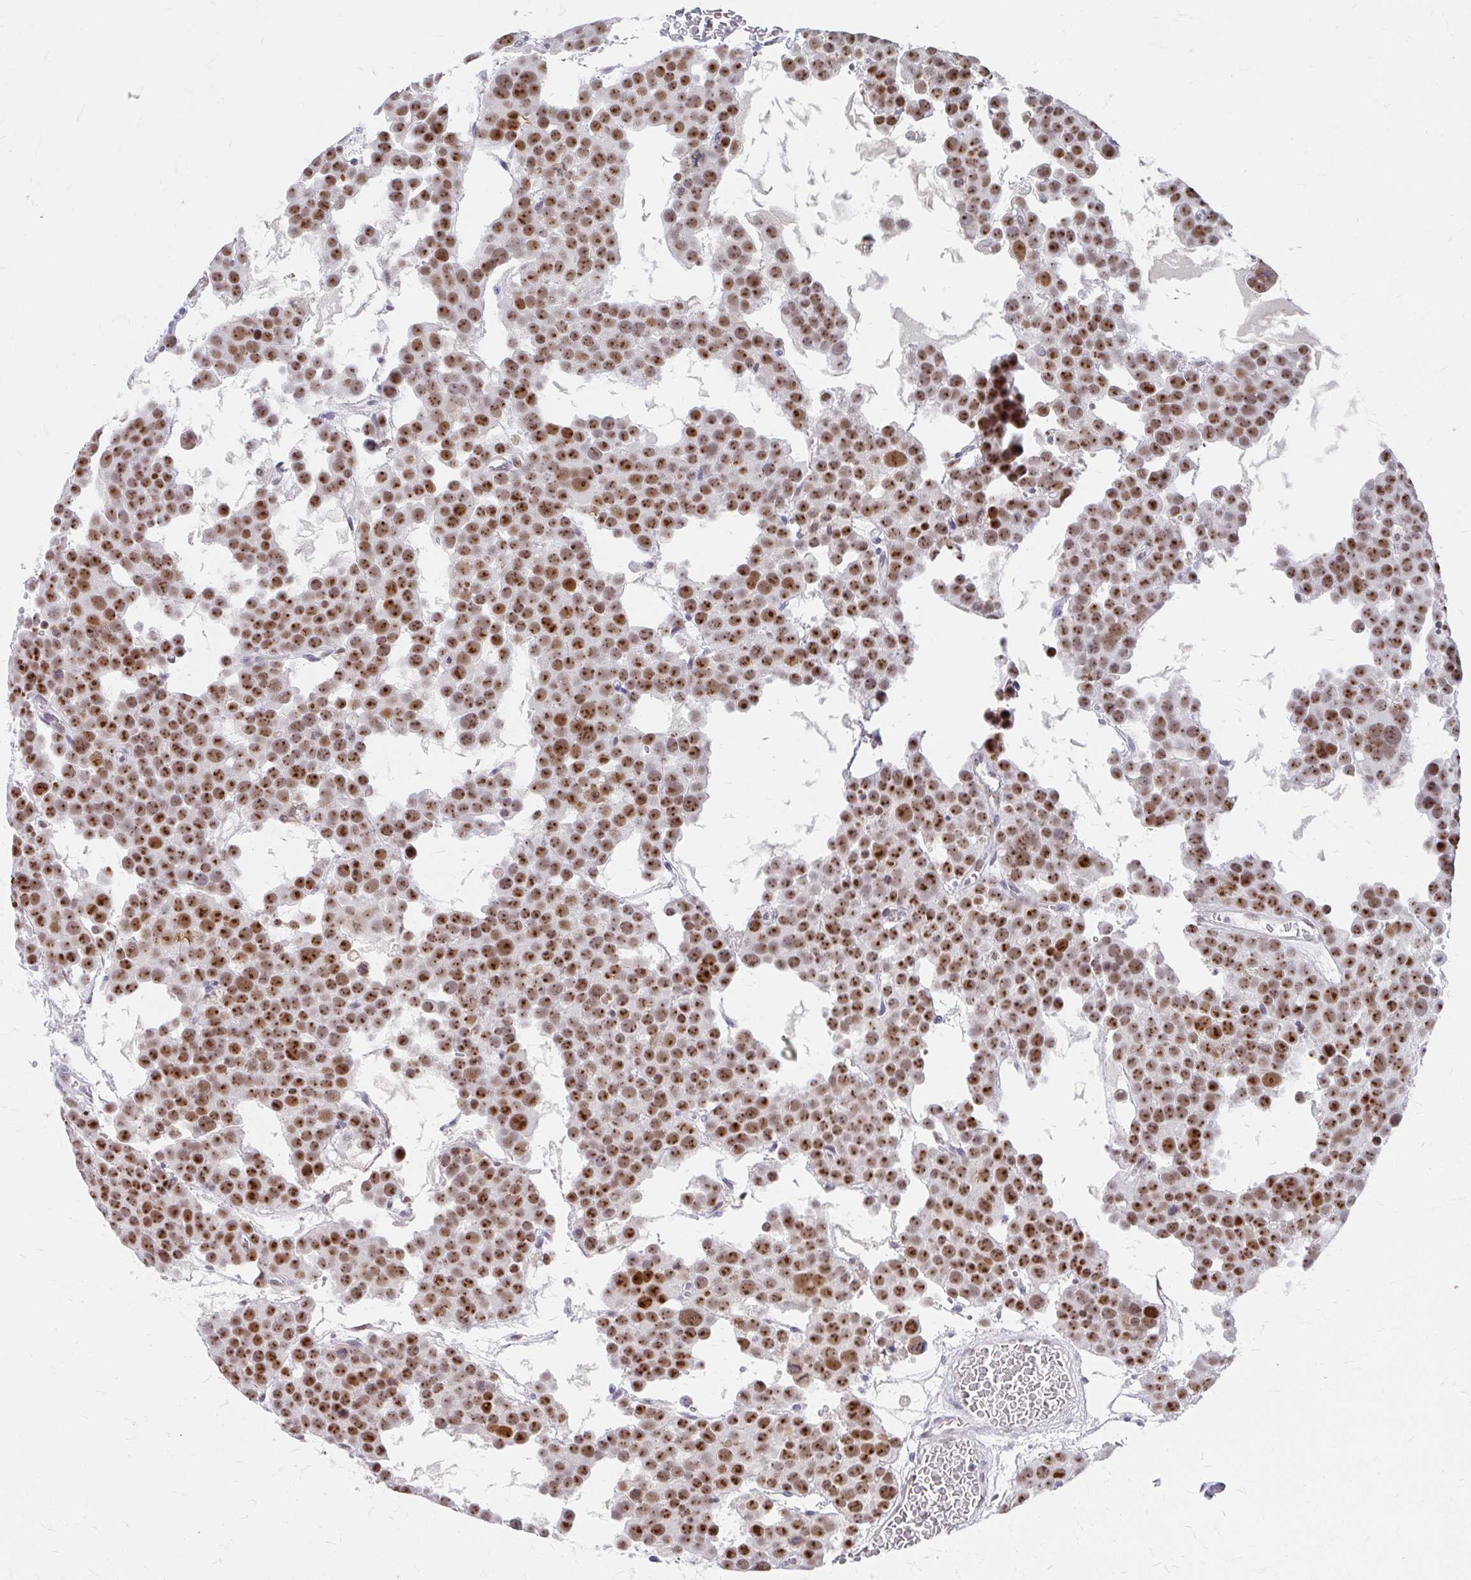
{"staining": {"intensity": "moderate", "quantity": ">75%", "location": "nuclear"}, "tissue": "testis cancer", "cell_type": "Tumor cells", "image_type": "cancer", "snomed": [{"axis": "morphology", "description": "Seminoma, NOS"}, {"axis": "topography", "description": "Testis"}], "caption": "IHC of human testis seminoma shows medium levels of moderate nuclear expression in about >75% of tumor cells.", "gene": "GTF2H1", "patient": {"sex": "male", "age": 71}}